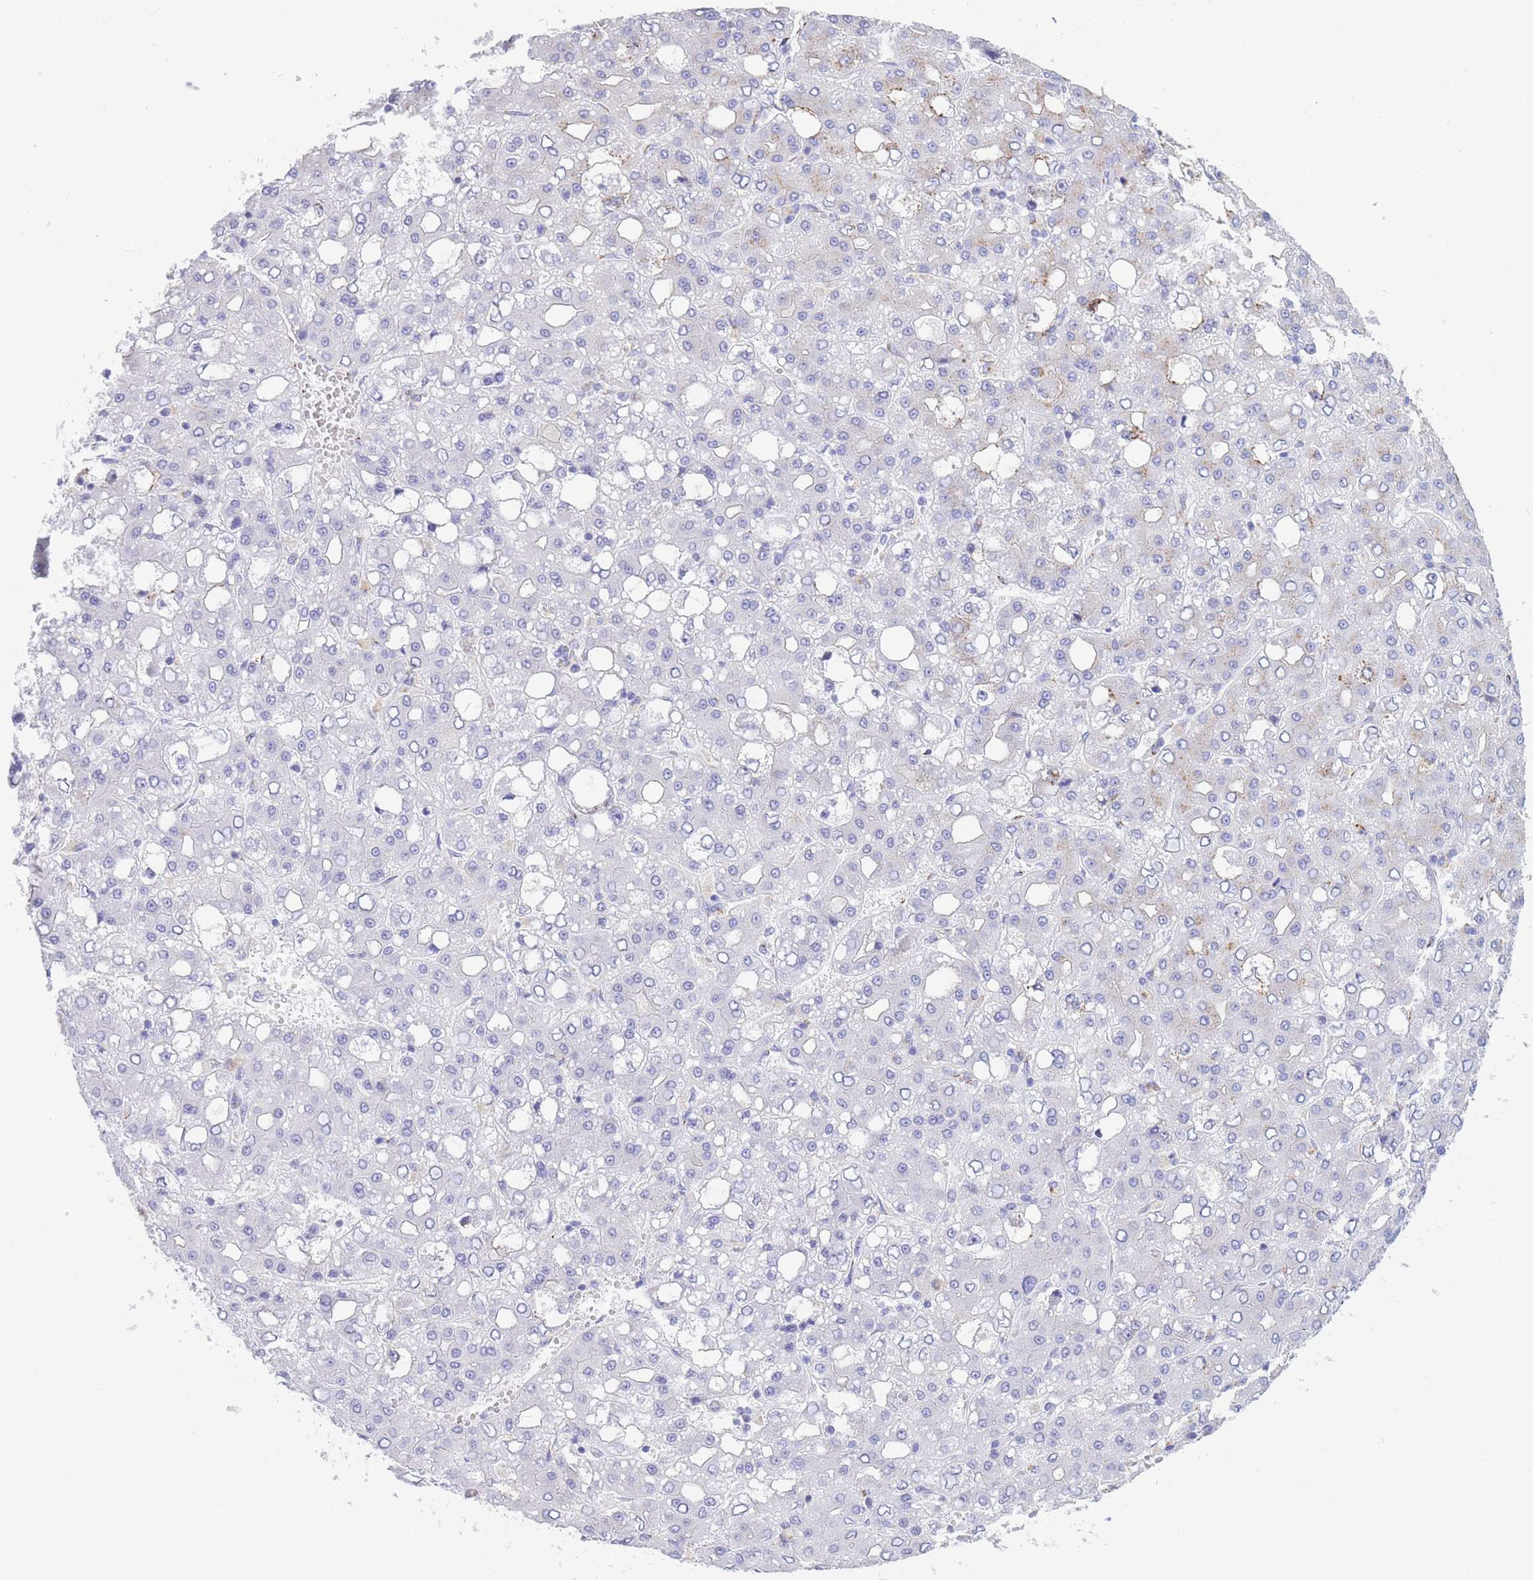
{"staining": {"intensity": "negative", "quantity": "none", "location": "none"}, "tissue": "liver cancer", "cell_type": "Tumor cells", "image_type": "cancer", "snomed": [{"axis": "morphology", "description": "Carcinoma, Hepatocellular, NOS"}, {"axis": "topography", "description": "Liver"}], "caption": "Human liver cancer (hepatocellular carcinoma) stained for a protein using immunohistochemistry exhibits no positivity in tumor cells.", "gene": "FAM3C", "patient": {"sex": "male", "age": 65}}